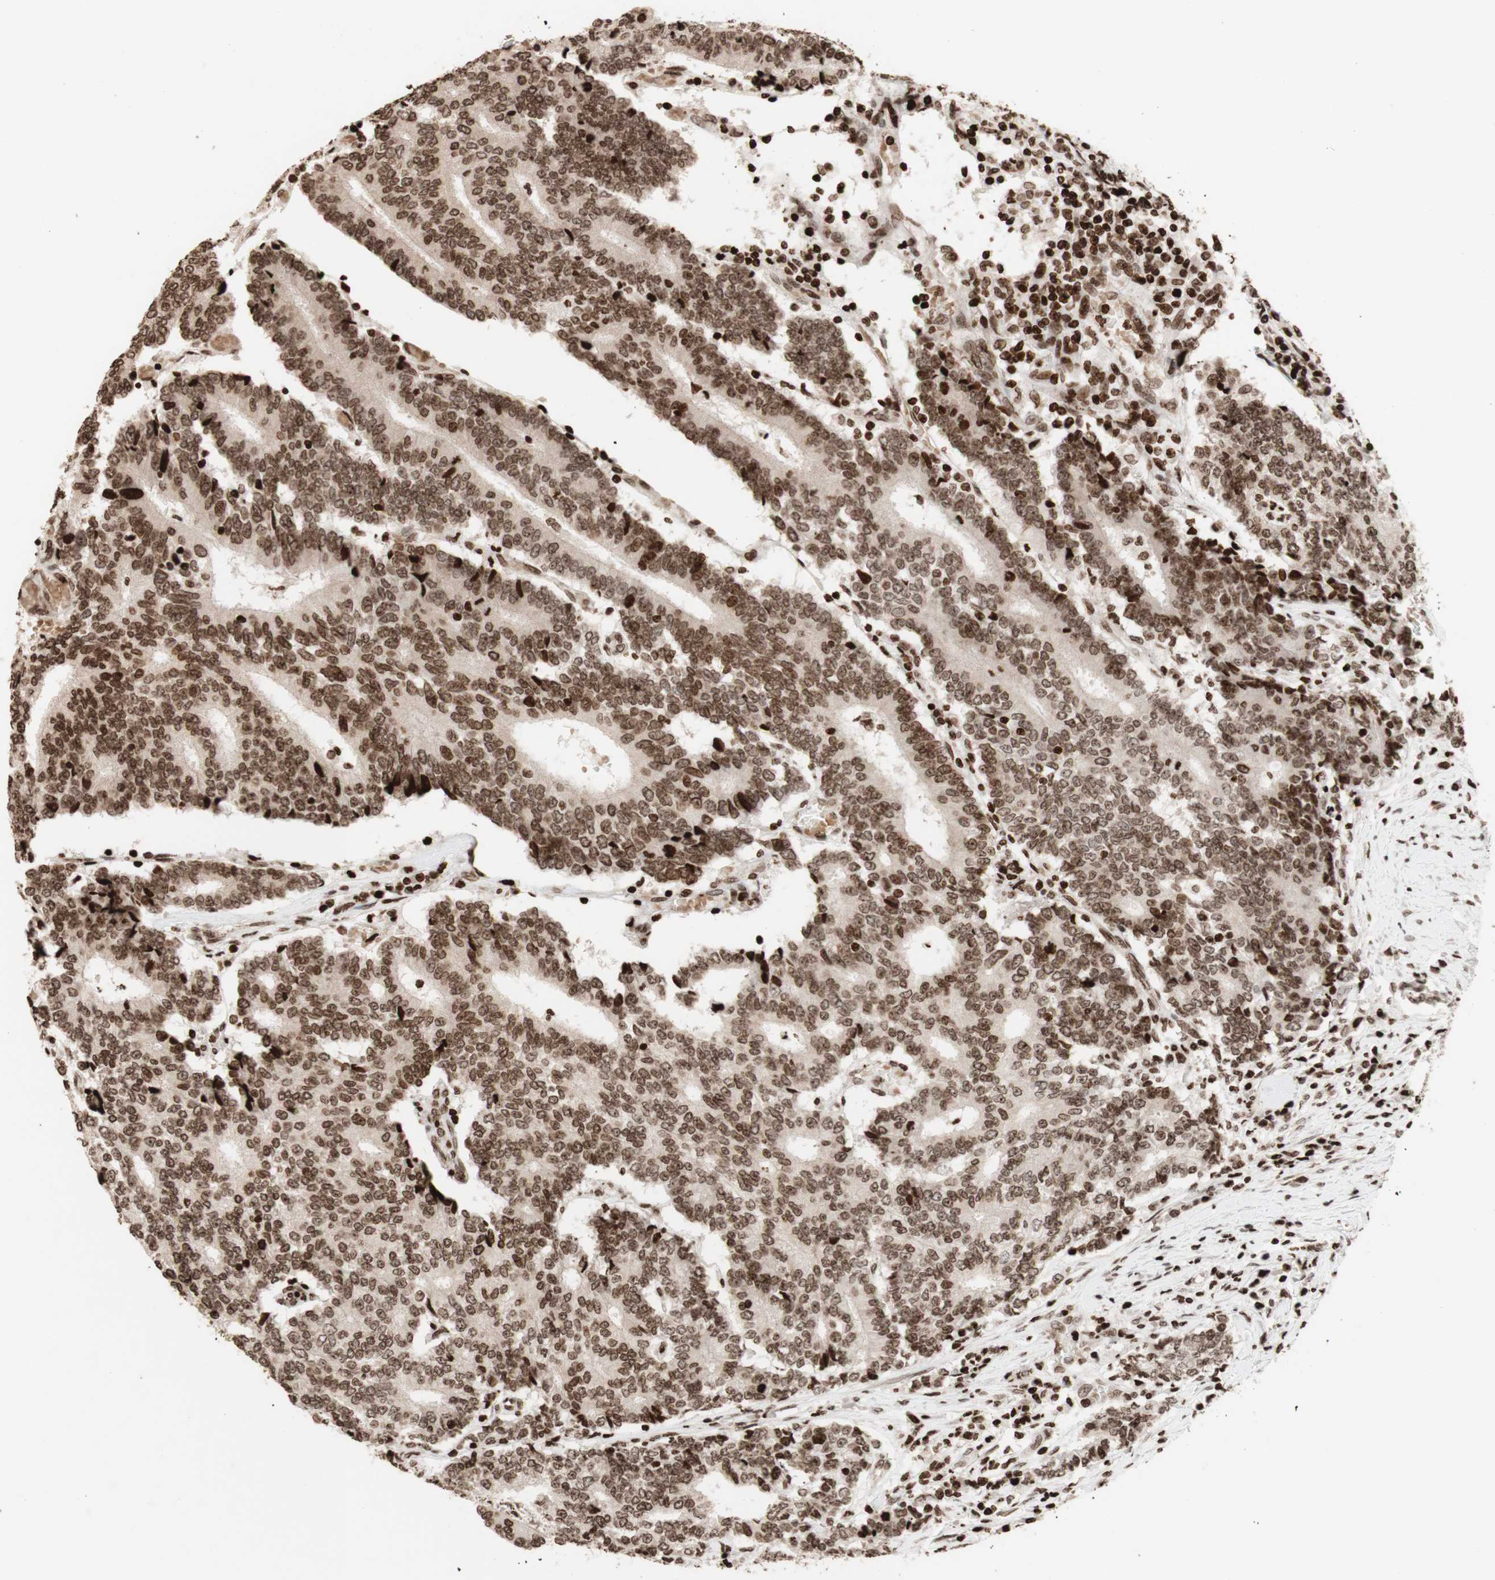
{"staining": {"intensity": "strong", "quantity": ">75%", "location": "nuclear"}, "tissue": "prostate cancer", "cell_type": "Tumor cells", "image_type": "cancer", "snomed": [{"axis": "morphology", "description": "Normal tissue, NOS"}, {"axis": "morphology", "description": "Adenocarcinoma, High grade"}, {"axis": "topography", "description": "Prostate"}, {"axis": "topography", "description": "Seminal veicle"}], "caption": "High-magnification brightfield microscopy of prostate adenocarcinoma (high-grade) stained with DAB (3,3'-diaminobenzidine) (brown) and counterstained with hematoxylin (blue). tumor cells exhibit strong nuclear staining is appreciated in approximately>75% of cells.", "gene": "NCAPD2", "patient": {"sex": "male", "age": 55}}